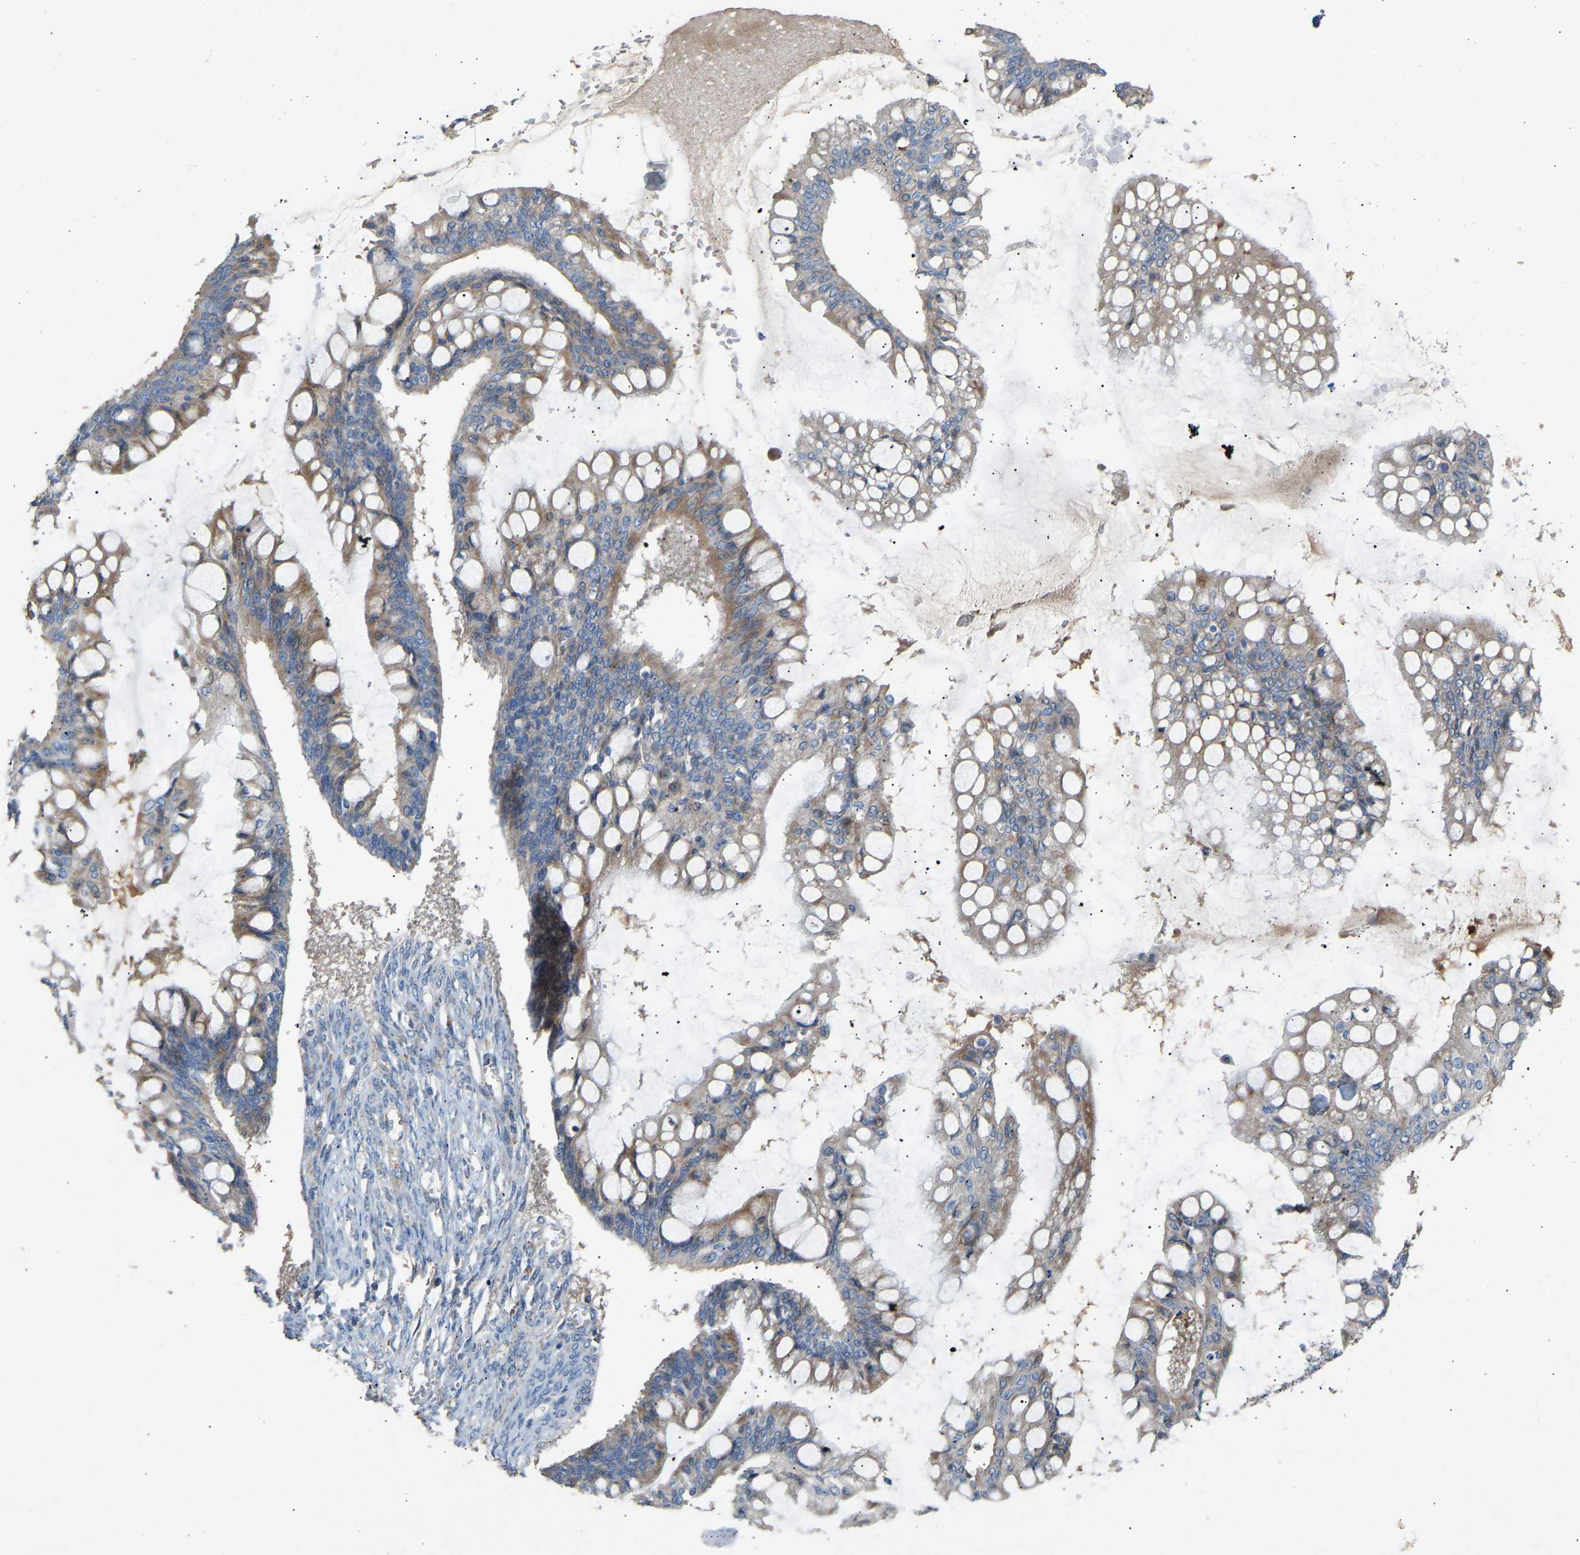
{"staining": {"intensity": "weak", "quantity": ">75%", "location": "cytoplasmic/membranous"}, "tissue": "ovarian cancer", "cell_type": "Tumor cells", "image_type": "cancer", "snomed": [{"axis": "morphology", "description": "Cystadenocarcinoma, mucinous, NOS"}, {"axis": "topography", "description": "Ovary"}], "caption": "A high-resolution image shows immunohistochemistry staining of ovarian mucinous cystadenocarcinoma, which displays weak cytoplasmic/membranous staining in approximately >75% of tumor cells. Immunohistochemistry stains the protein of interest in brown and the nuclei are stained blue.", "gene": "RGP1", "patient": {"sex": "female", "age": 73}}